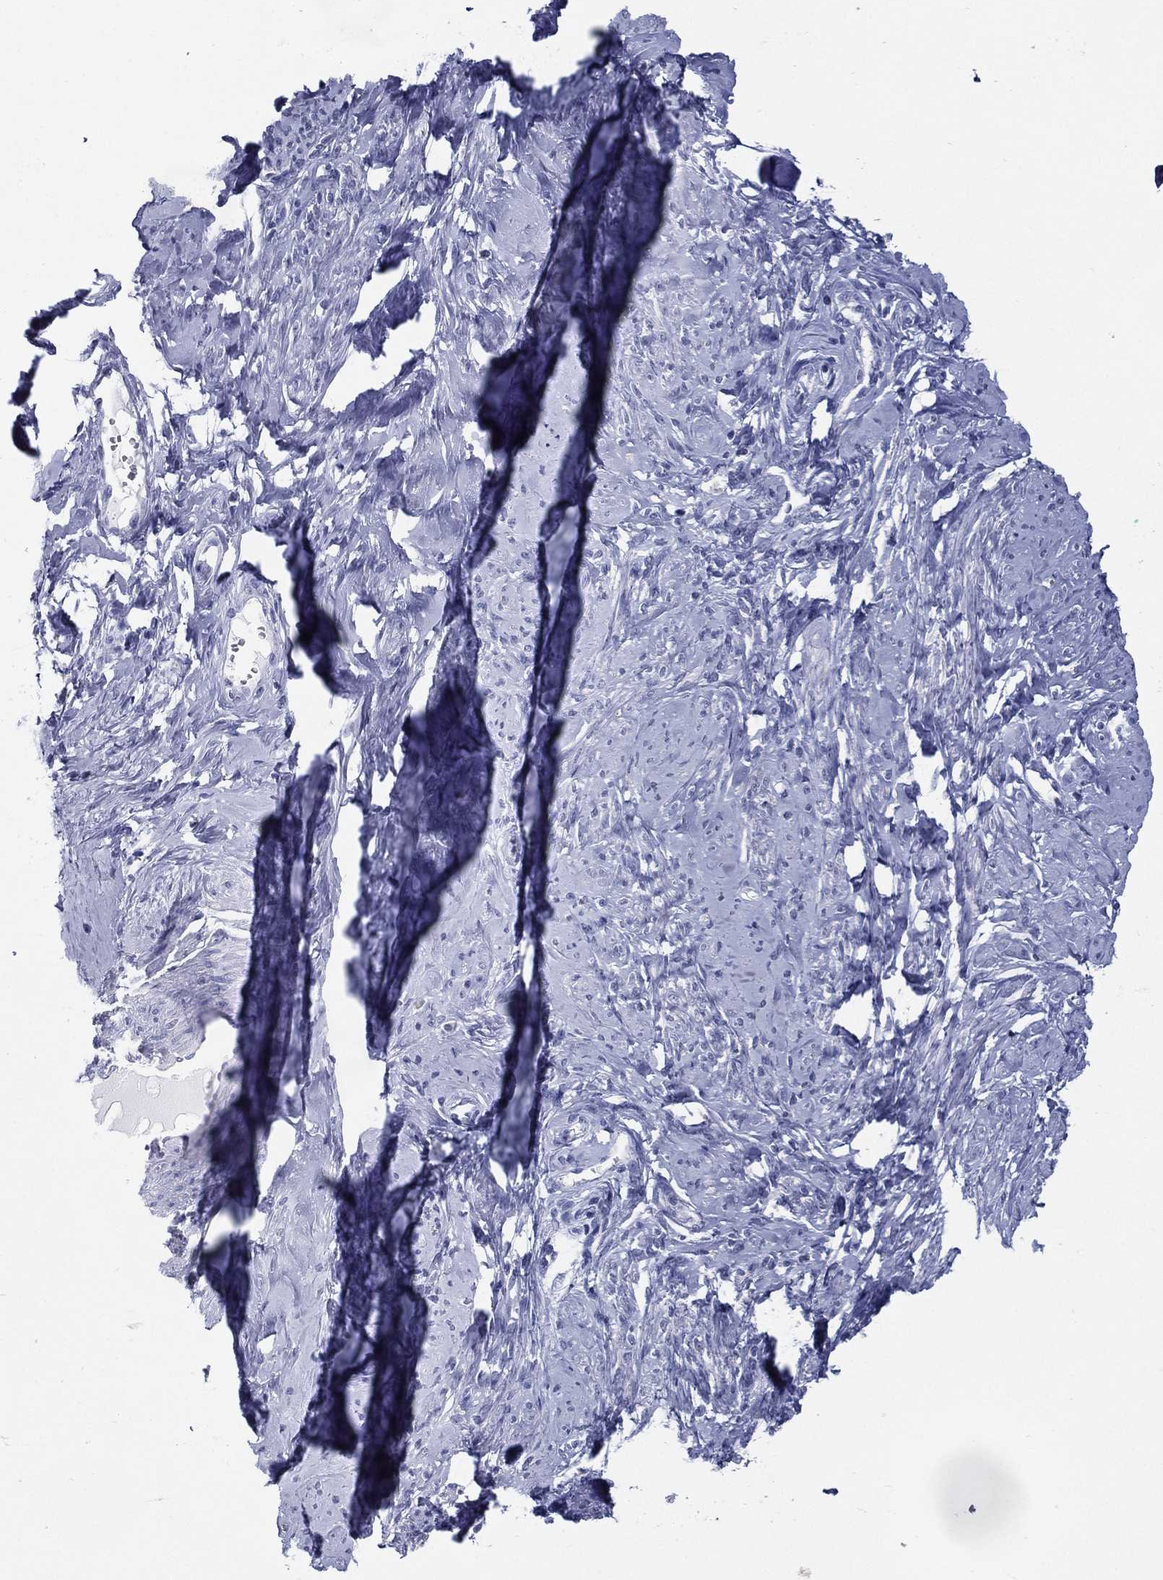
{"staining": {"intensity": "negative", "quantity": "none", "location": "none"}, "tissue": "smooth muscle", "cell_type": "Smooth muscle cells", "image_type": "normal", "snomed": [{"axis": "morphology", "description": "Normal tissue, NOS"}, {"axis": "topography", "description": "Smooth muscle"}], "caption": "Immunohistochemical staining of benign smooth muscle shows no significant staining in smooth muscle cells. (DAB immunohistochemistry (IHC), high magnification).", "gene": "C19orf18", "patient": {"sex": "female", "age": 48}}